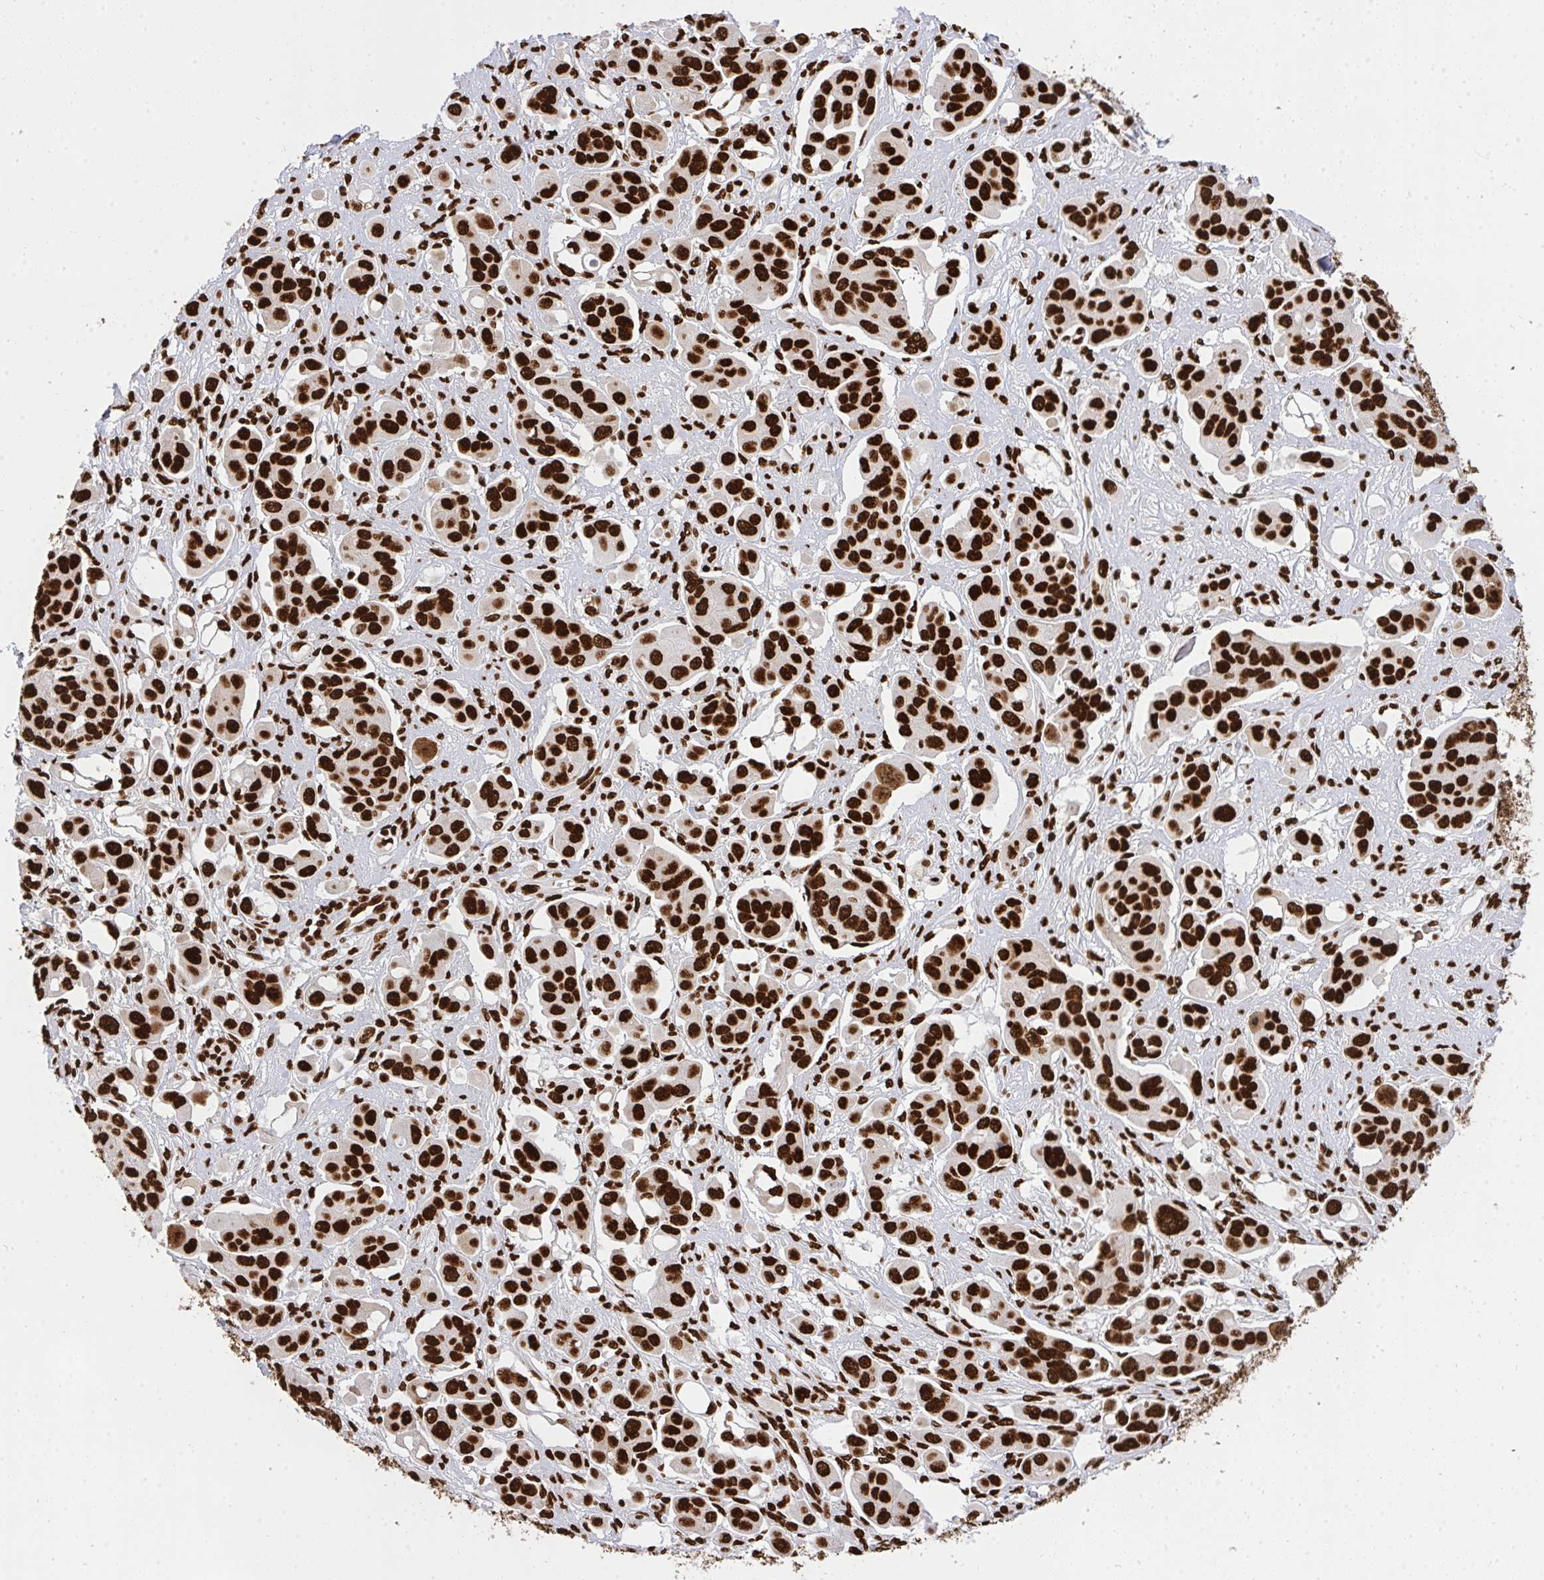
{"staining": {"intensity": "strong", "quantity": ">75%", "location": "nuclear"}, "tissue": "ovarian cancer", "cell_type": "Tumor cells", "image_type": "cancer", "snomed": [{"axis": "morphology", "description": "Carcinoma, endometroid"}, {"axis": "topography", "description": "Ovary"}], "caption": "Brown immunohistochemical staining in human ovarian endometroid carcinoma exhibits strong nuclear staining in about >75% of tumor cells.", "gene": "HNRNPL", "patient": {"sex": "female", "age": 70}}